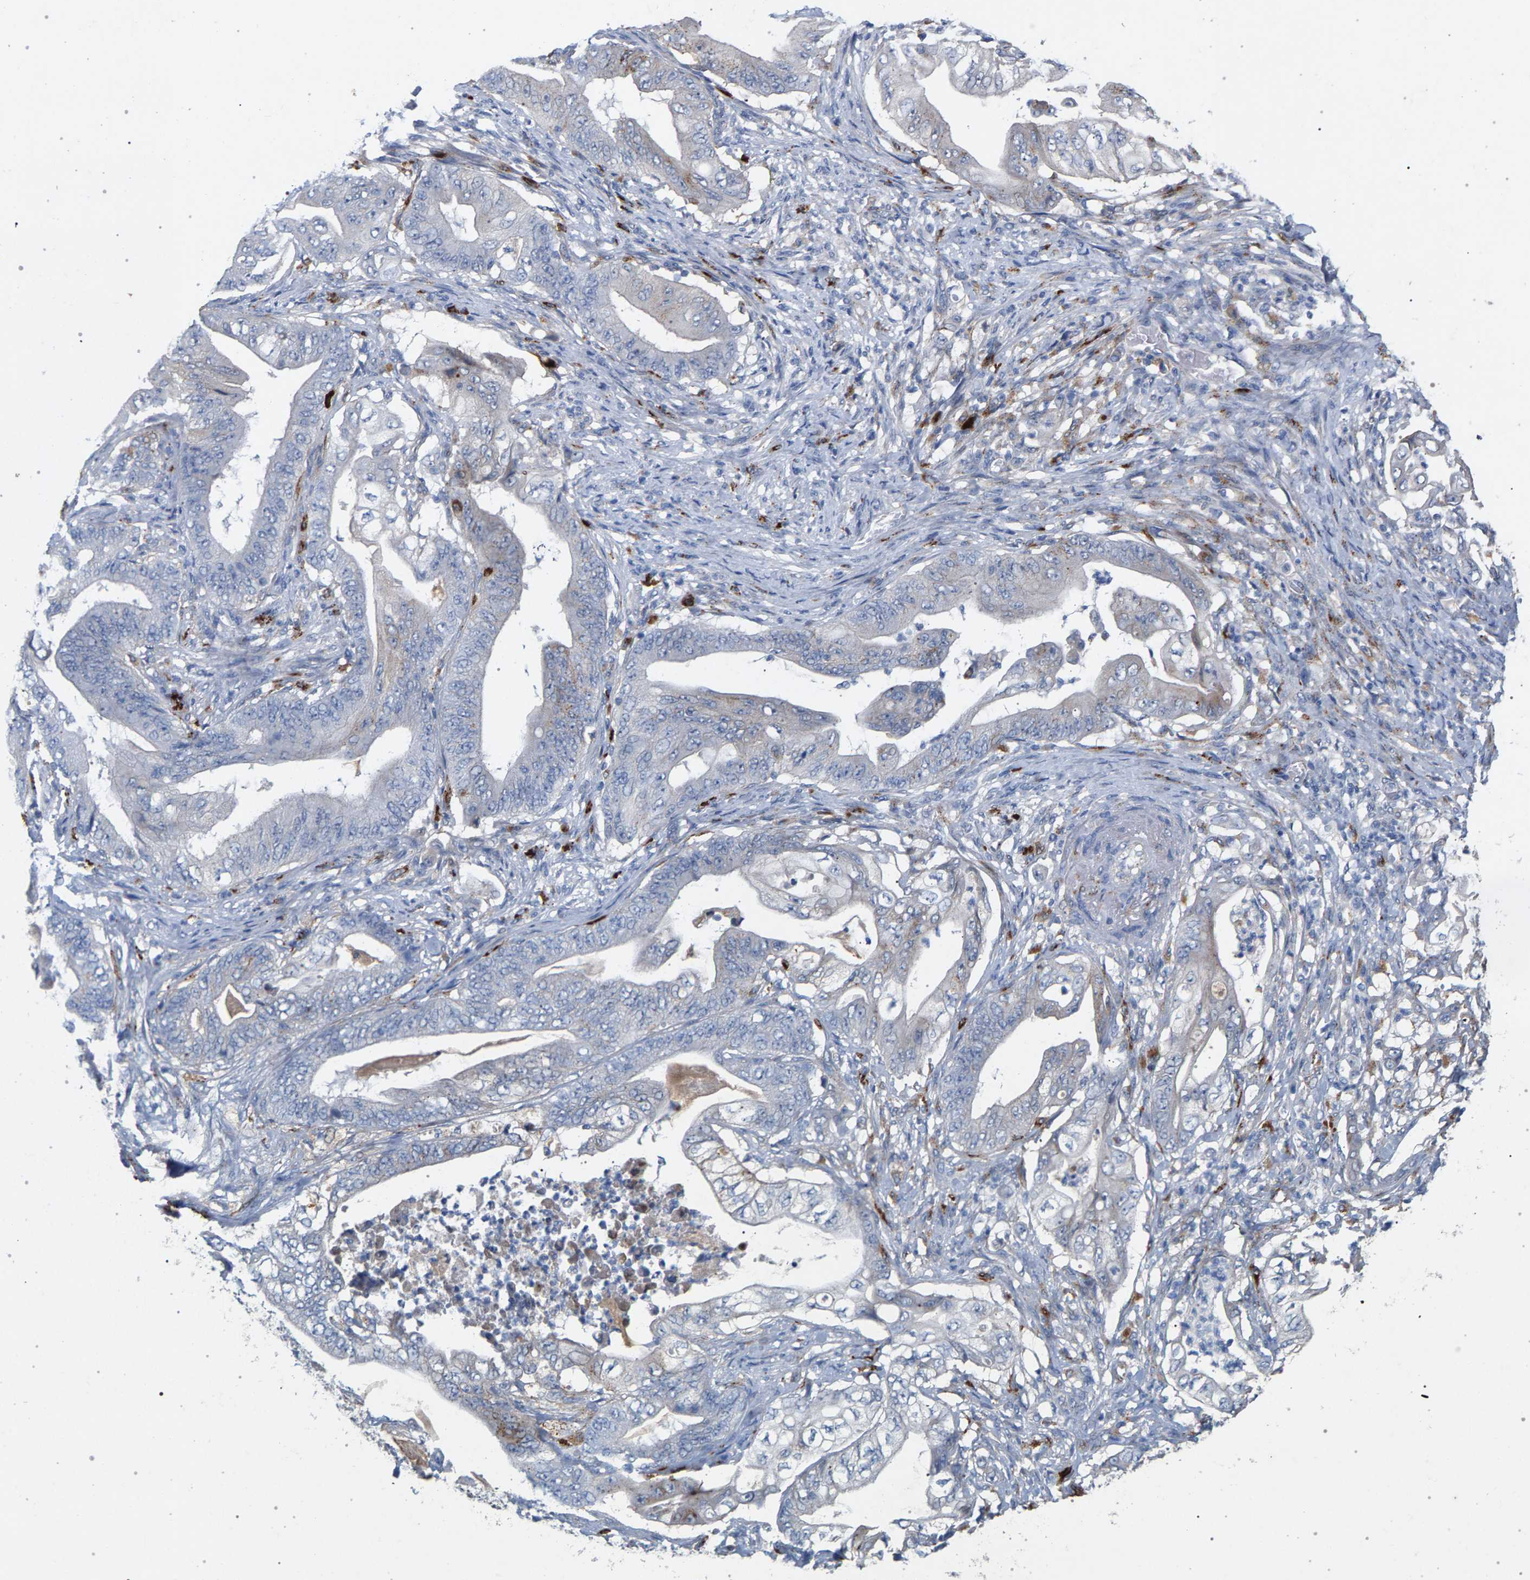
{"staining": {"intensity": "negative", "quantity": "none", "location": "none"}, "tissue": "stomach cancer", "cell_type": "Tumor cells", "image_type": "cancer", "snomed": [{"axis": "morphology", "description": "Adenocarcinoma, NOS"}, {"axis": "topography", "description": "Stomach"}], "caption": "Stomach cancer (adenocarcinoma) was stained to show a protein in brown. There is no significant expression in tumor cells. Brightfield microscopy of immunohistochemistry (IHC) stained with DAB (brown) and hematoxylin (blue), captured at high magnification.", "gene": "MAMDC2", "patient": {"sex": "female", "age": 73}}